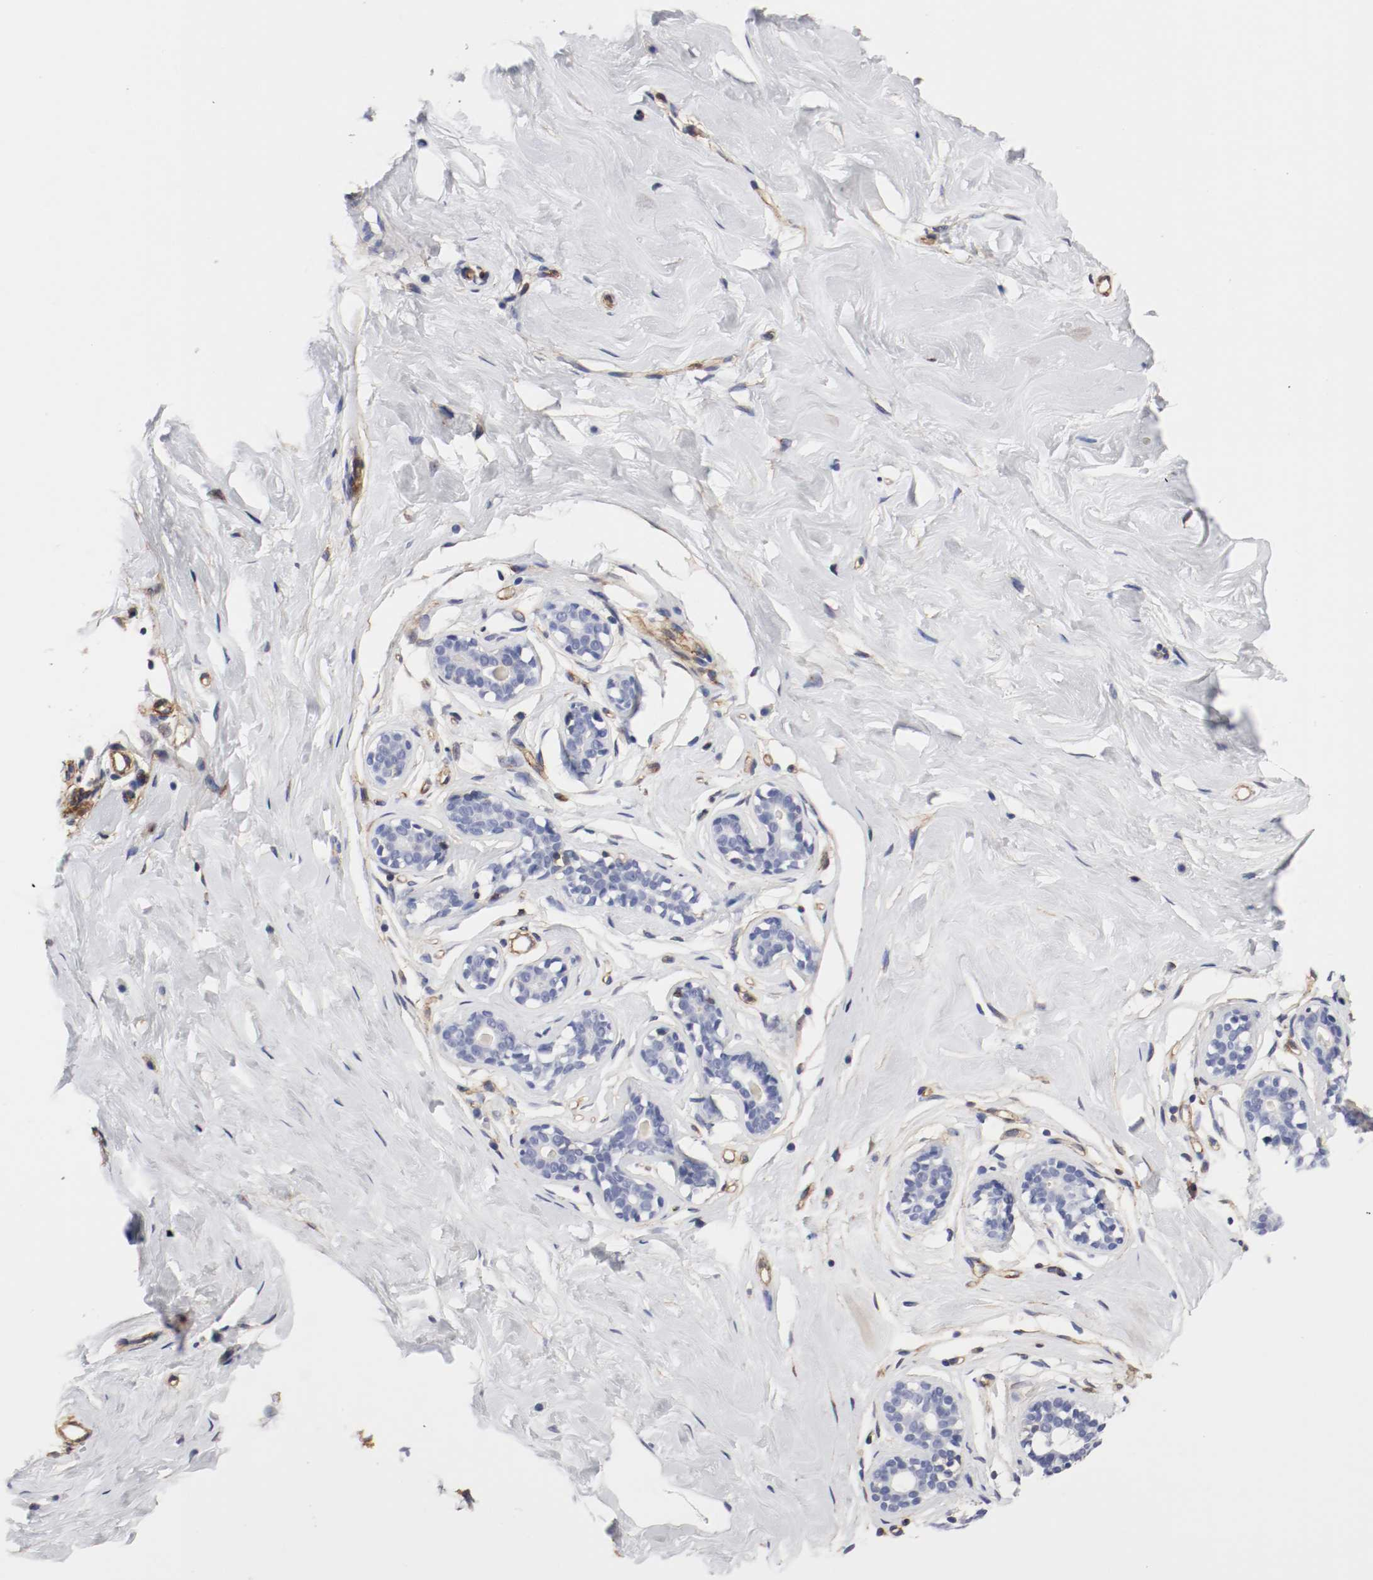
{"staining": {"intensity": "negative", "quantity": "none", "location": "none"}, "tissue": "breast", "cell_type": "Adipocytes", "image_type": "normal", "snomed": [{"axis": "morphology", "description": "Normal tissue, NOS"}, {"axis": "topography", "description": "Breast"}], "caption": "This histopathology image is of benign breast stained with immunohistochemistry (IHC) to label a protein in brown with the nuclei are counter-stained blue. There is no expression in adipocytes.", "gene": "IFITM1", "patient": {"sex": "female", "age": 23}}